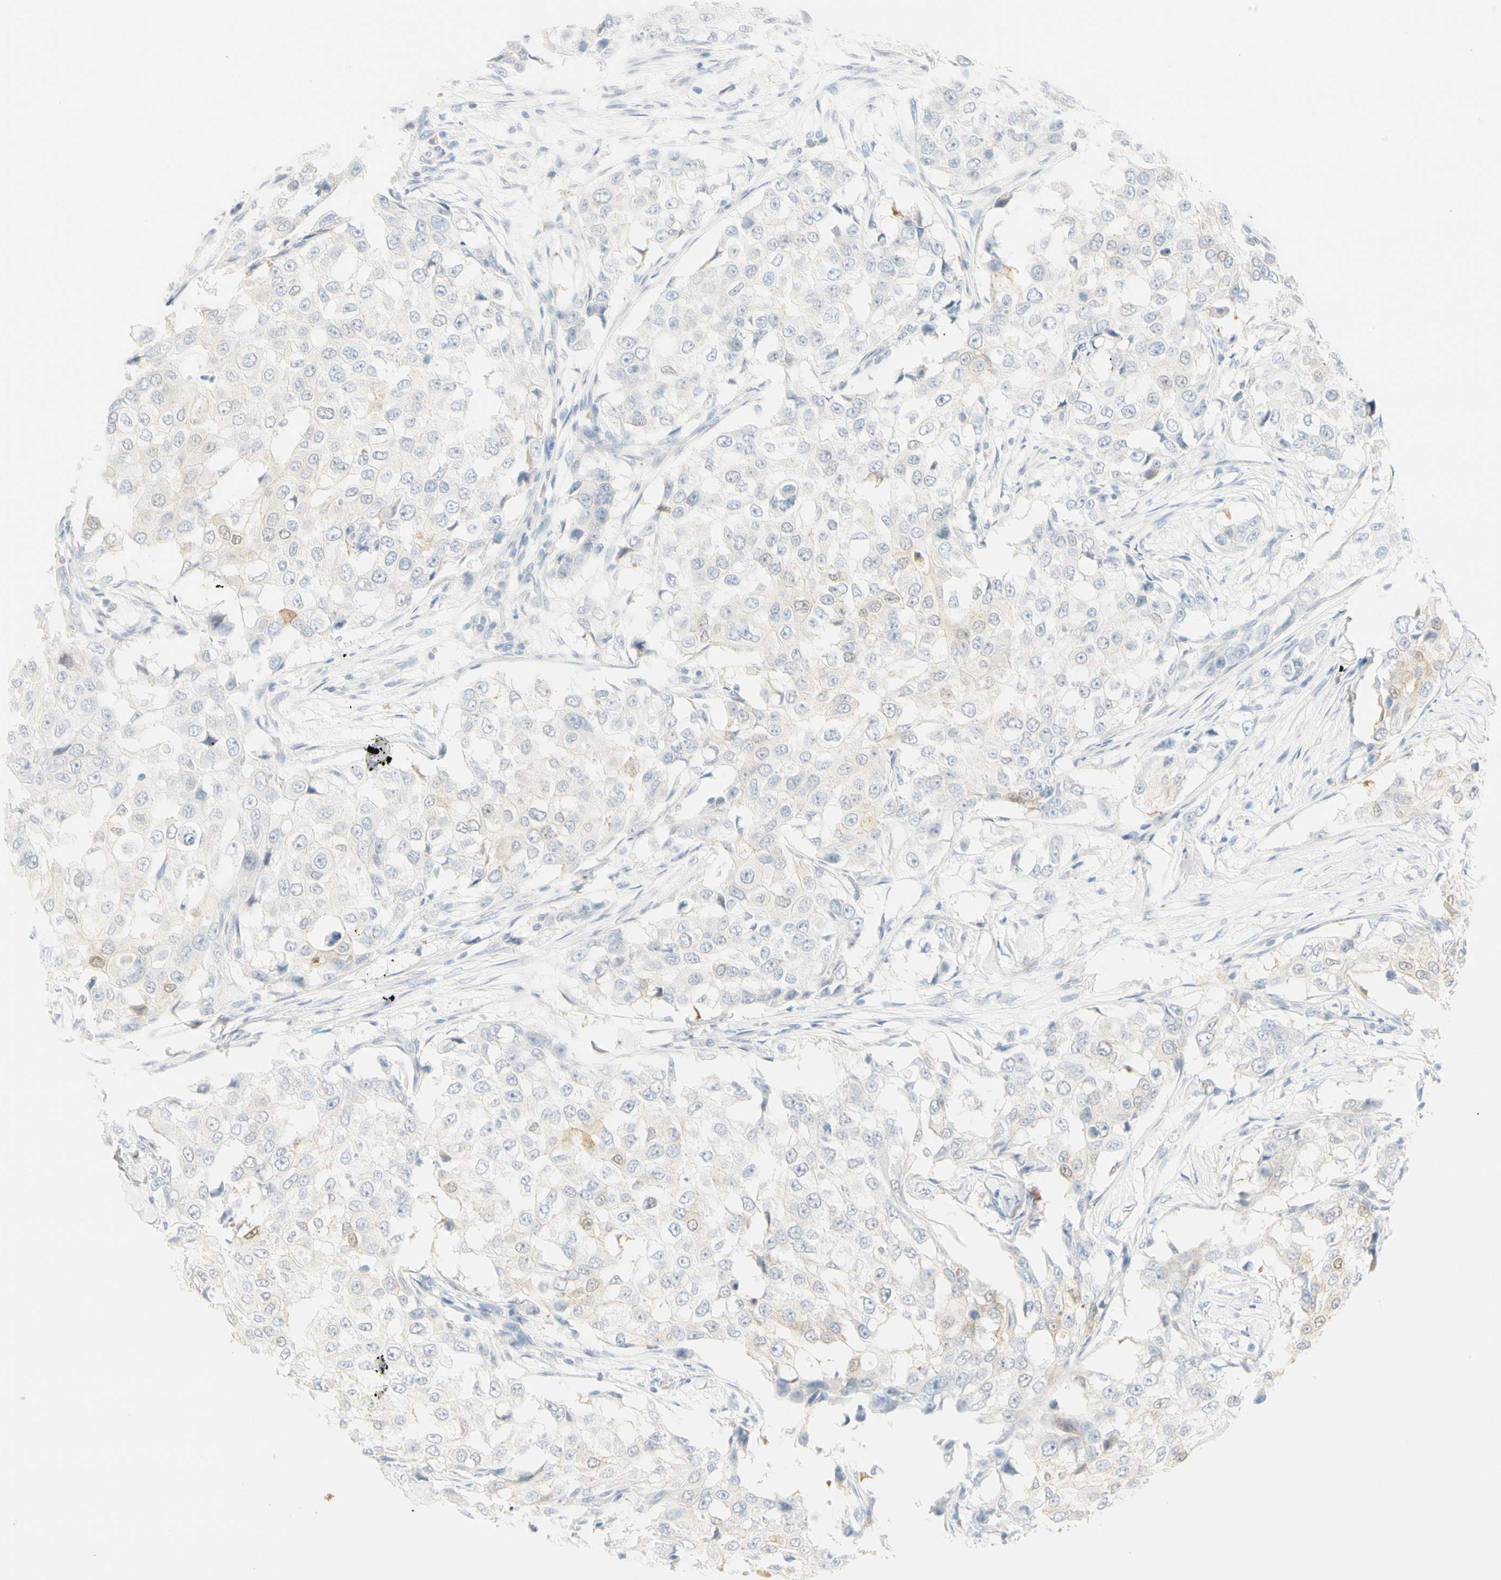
{"staining": {"intensity": "negative", "quantity": "none", "location": "none"}, "tissue": "breast cancer", "cell_type": "Tumor cells", "image_type": "cancer", "snomed": [{"axis": "morphology", "description": "Duct carcinoma"}, {"axis": "topography", "description": "Breast"}], "caption": "Protein analysis of breast cancer (invasive ductal carcinoma) displays no significant expression in tumor cells.", "gene": "SELENBP1", "patient": {"sex": "female", "age": 27}}